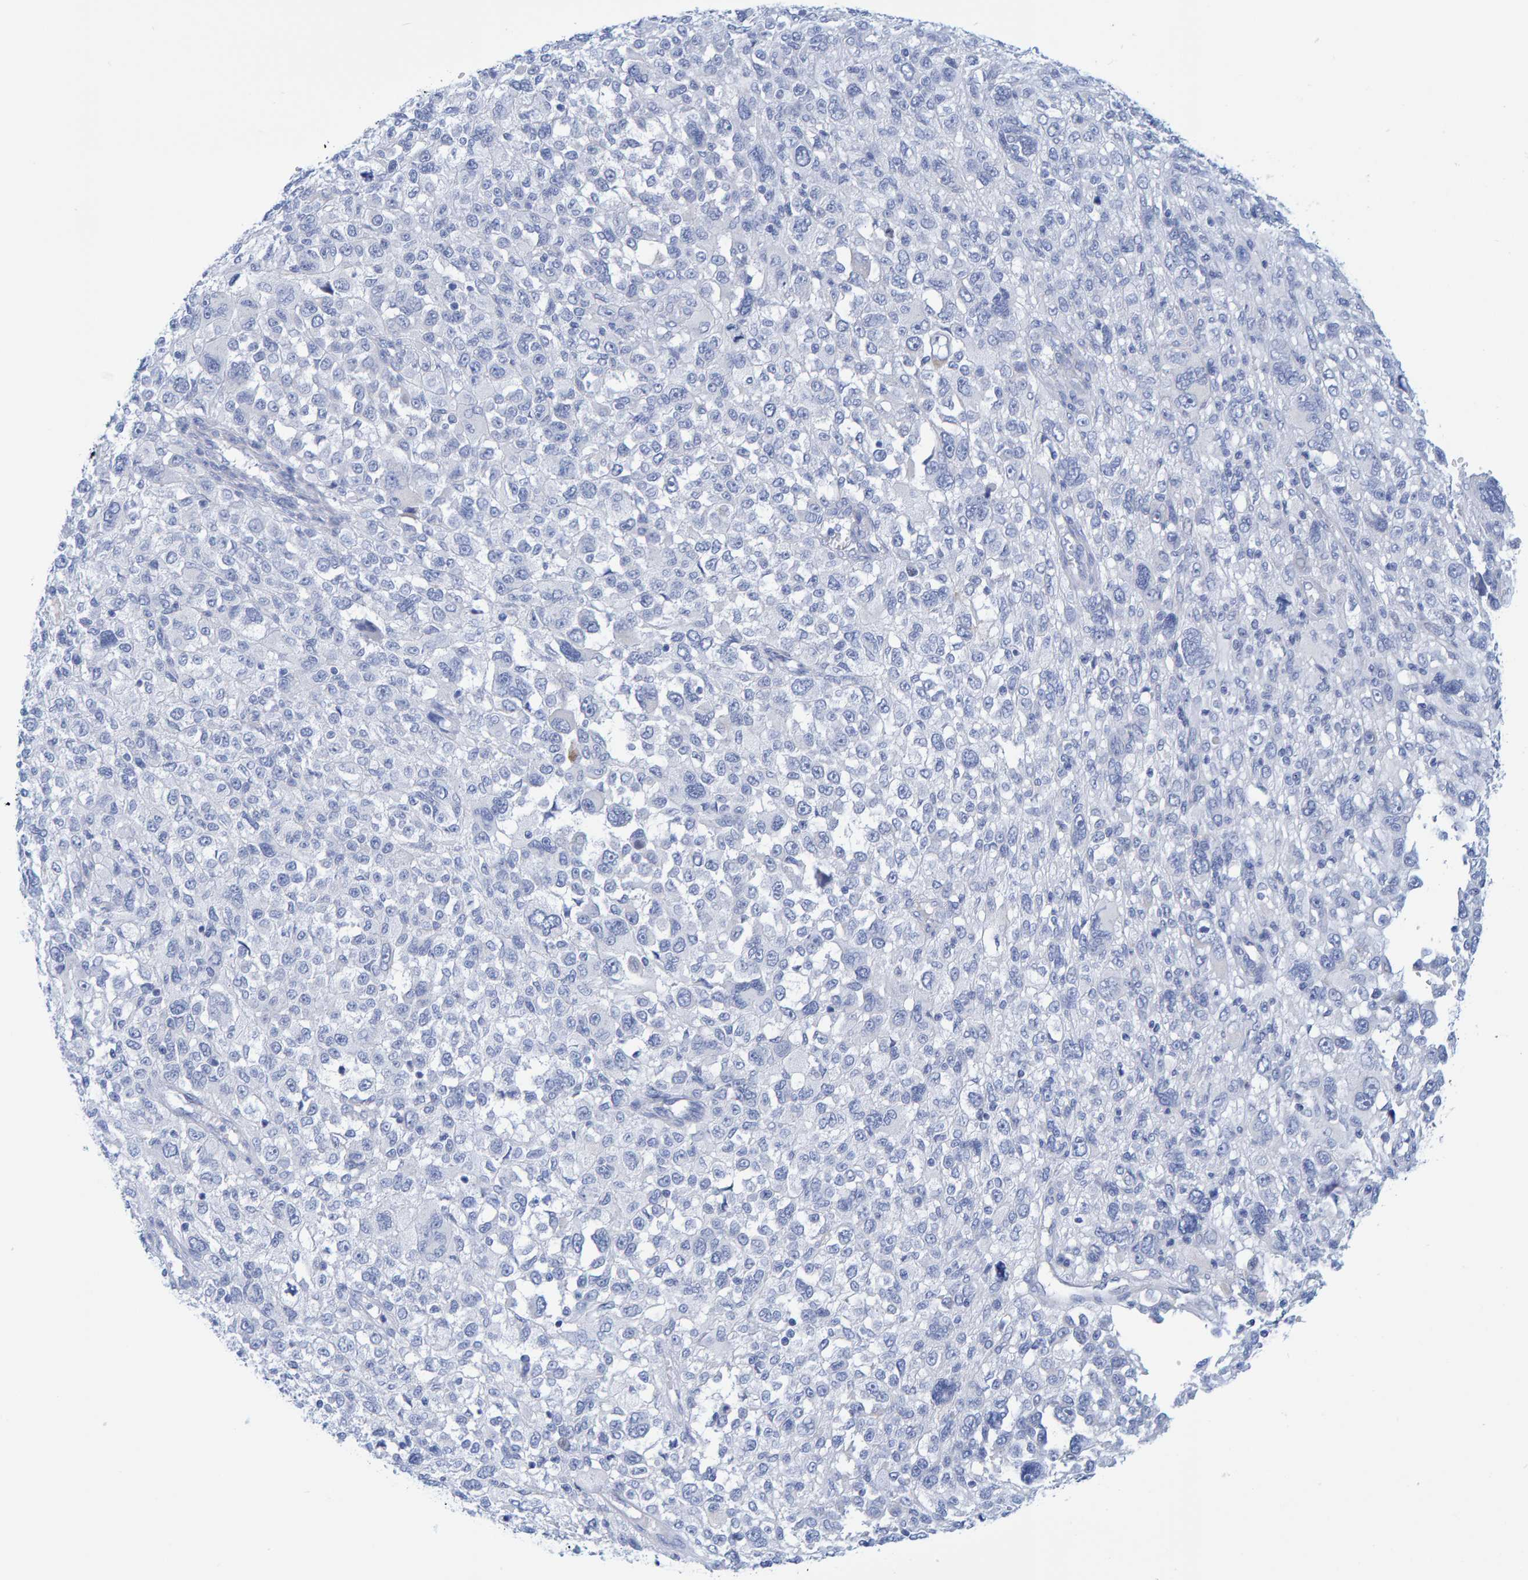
{"staining": {"intensity": "negative", "quantity": "none", "location": "none"}, "tissue": "melanoma", "cell_type": "Tumor cells", "image_type": "cancer", "snomed": [{"axis": "morphology", "description": "Malignant melanoma, NOS"}, {"axis": "topography", "description": "Skin"}], "caption": "IHC photomicrograph of melanoma stained for a protein (brown), which demonstrates no positivity in tumor cells.", "gene": "JAKMIP3", "patient": {"sex": "female", "age": 55}}